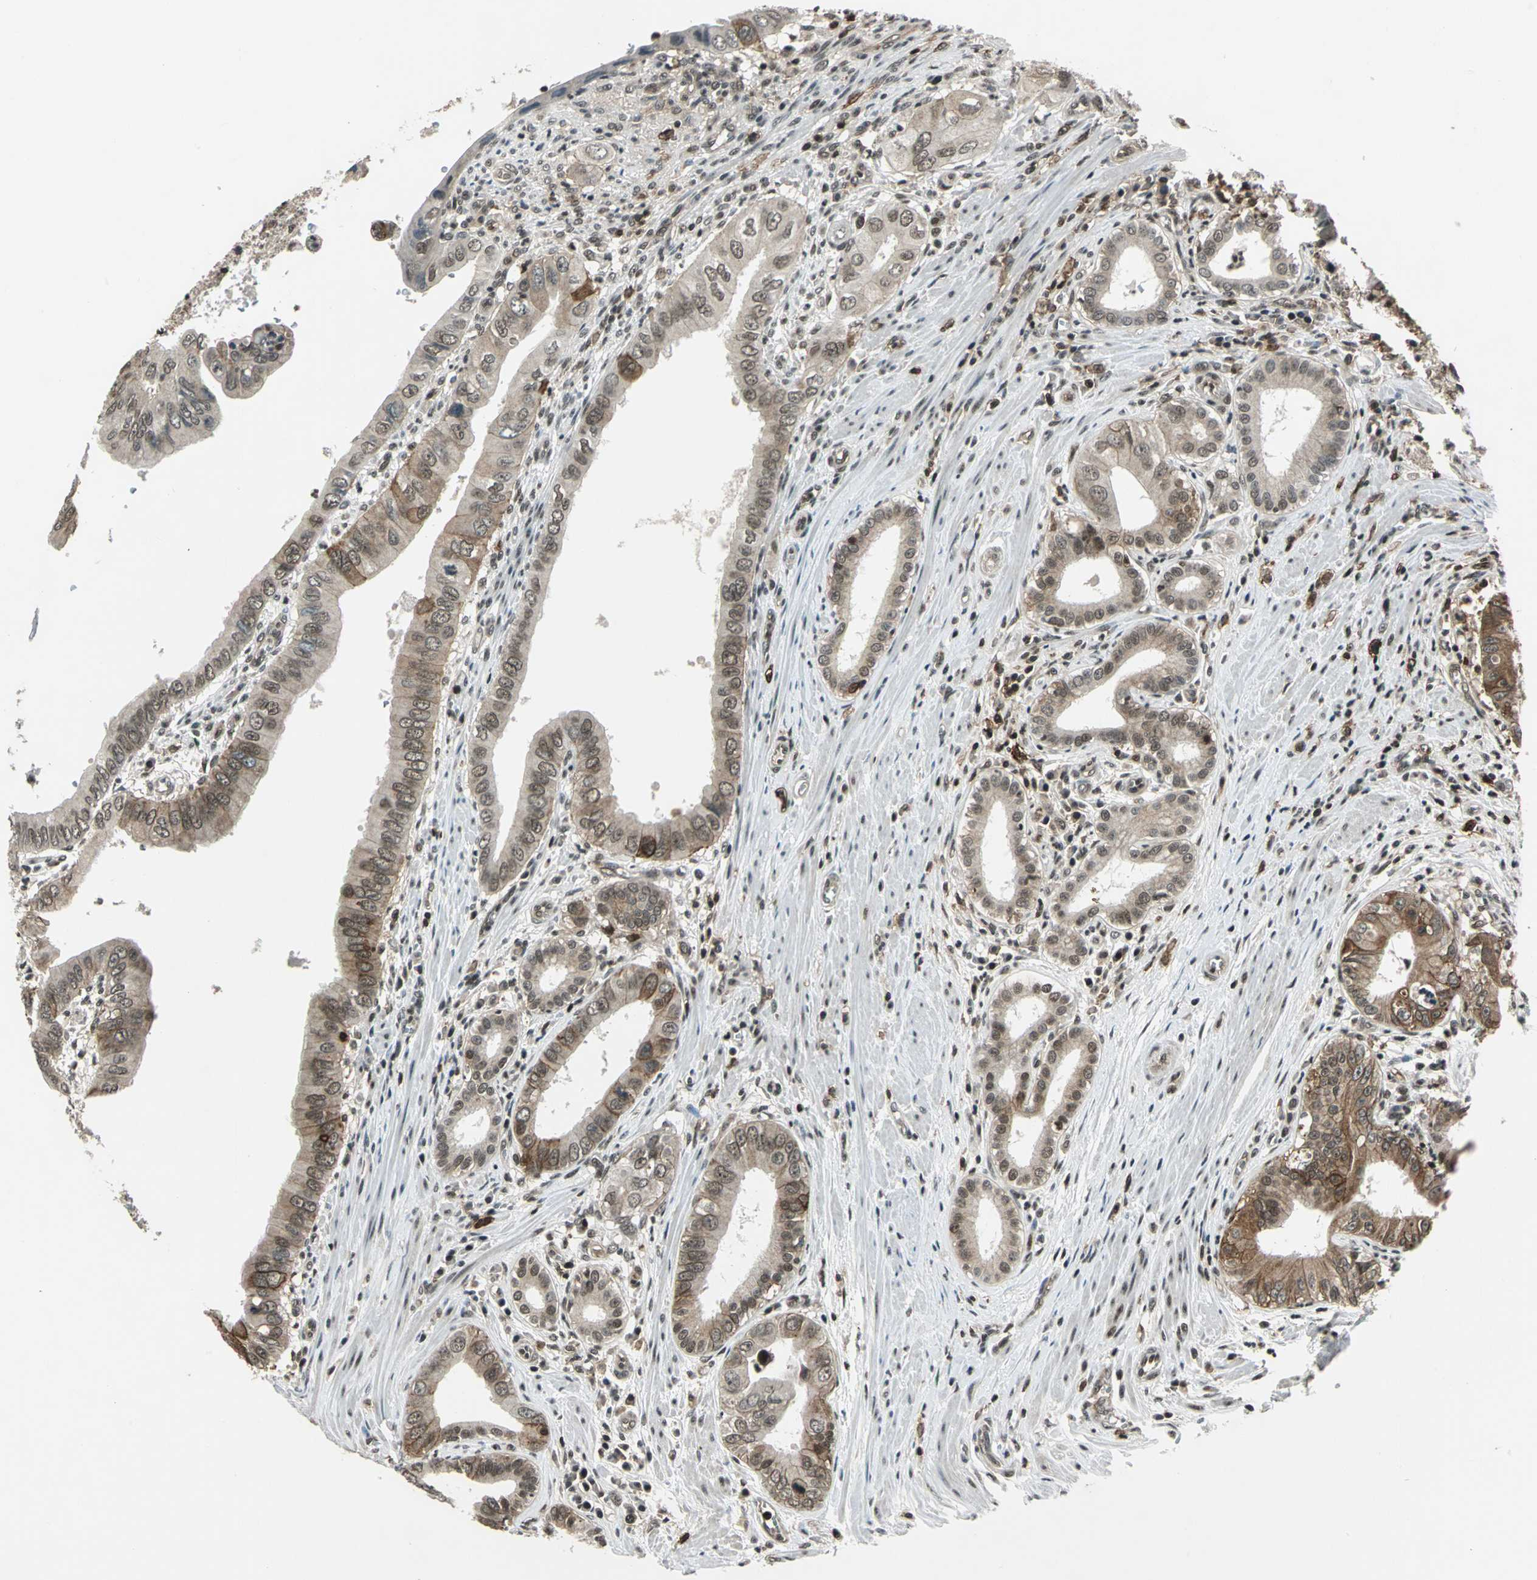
{"staining": {"intensity": "moderate", "quantity": ">75%", "location": "cytoplasmic/membranous,nuclear"}, "tissue": "pancreatic cancer", "cell_type": "Tumor cells", "image_type": "cancer", "snomed": [{"axis": "morphology", "description": "Normal tissue, NOS"}, {"axis": "topography", "description": "Lymph node"}], "caption": "Human pancreatic cancer stained with a protein marker demonstrates moderate staining in tumor cells.", "gene": "NR2C2", "patient": {"sex": "male", "age": 50}}